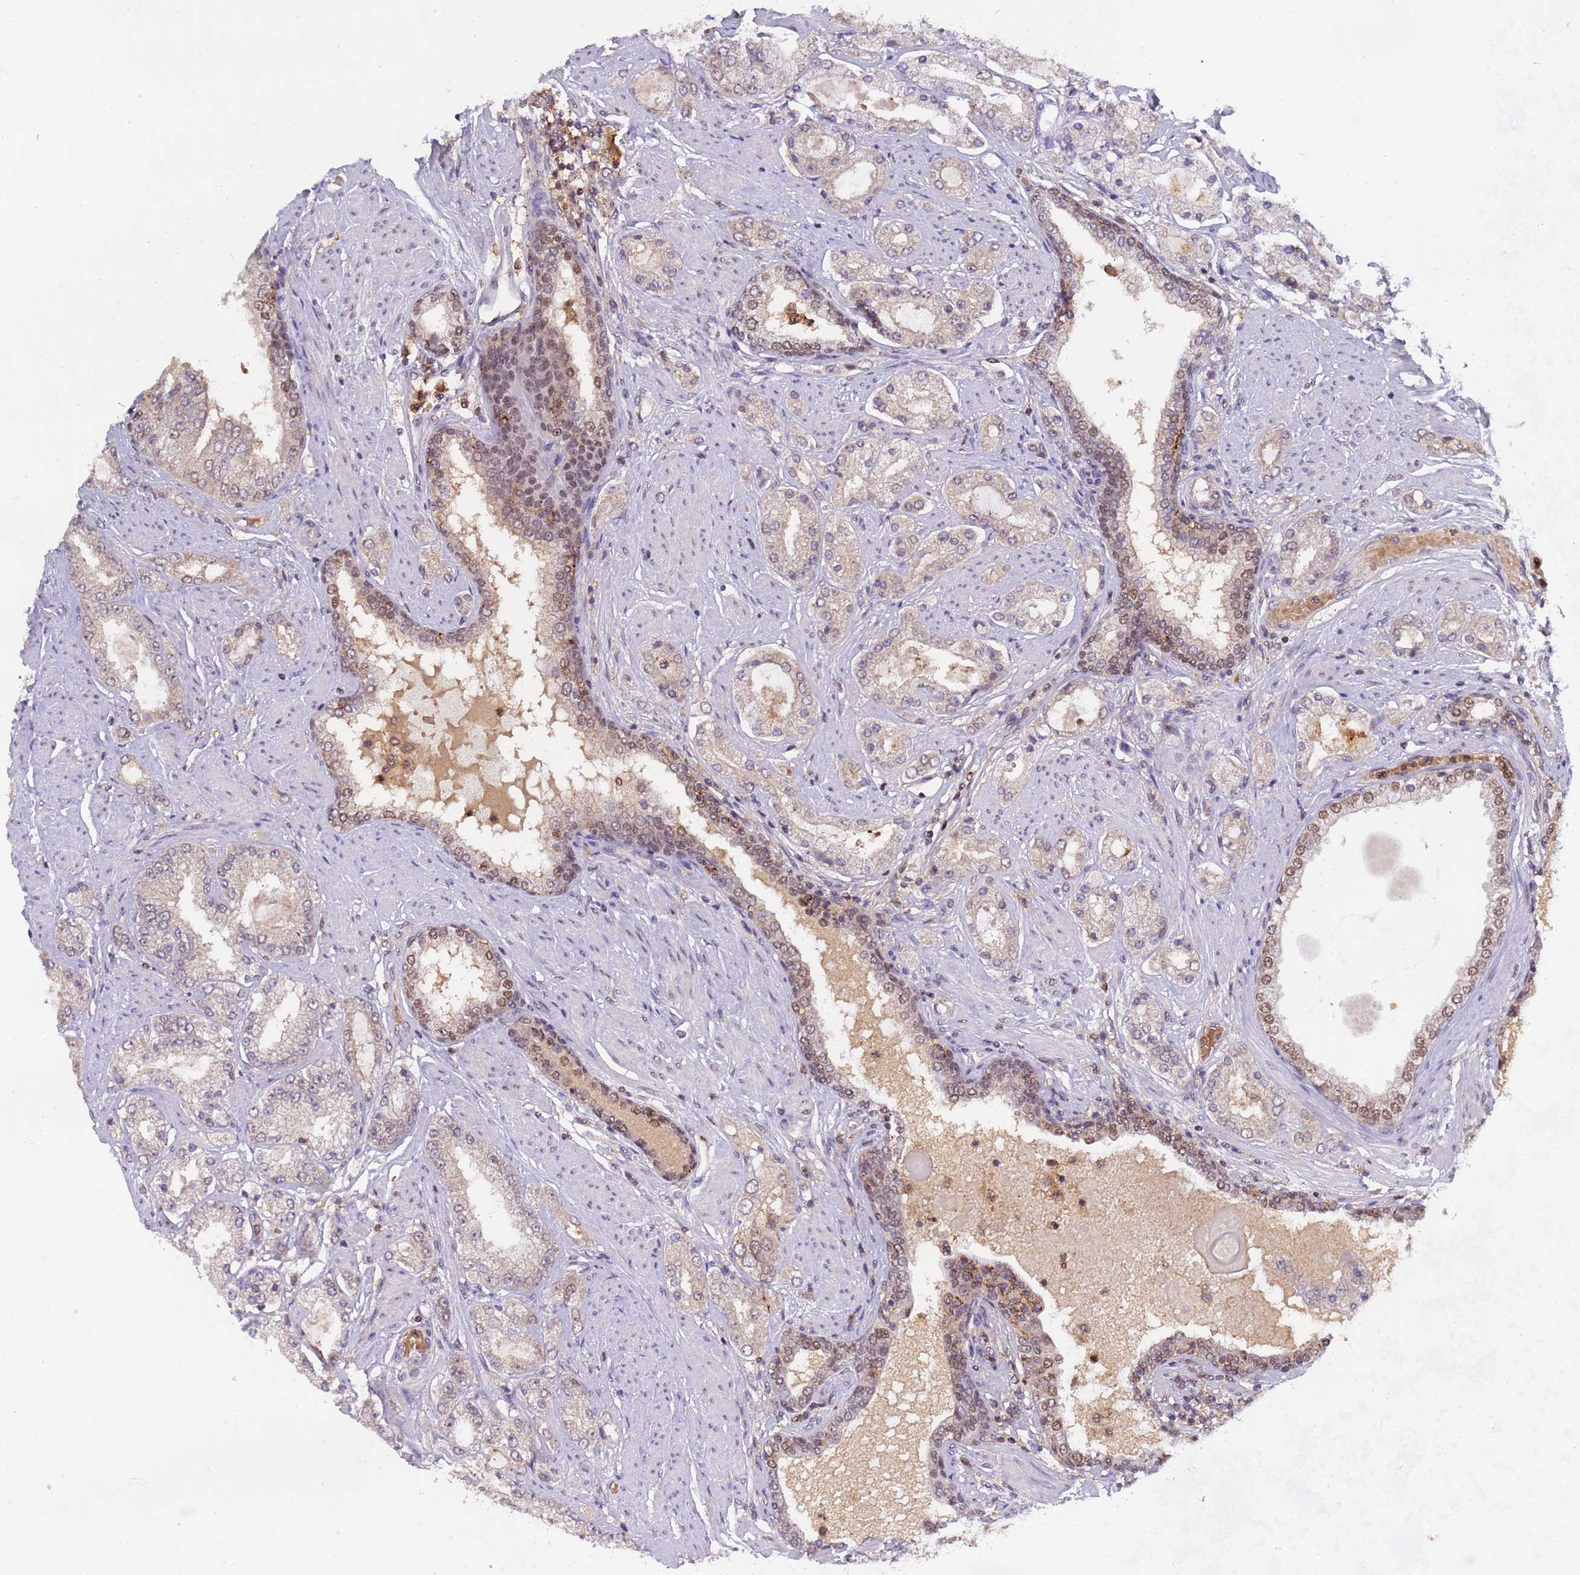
{"staining": {"intensity": "negative", "quantity": "none", "location": "none"}, "tissue": "prostate cancer", "cell_type": "Tumor cells", "image_type": "cancer", "snomed": [{"axis": "morphology", "description": "Adenocarcinoma, High grade"}, {"axis": "topography", "description": "Prostate"}], "caption": "Immunohistochemistry photomicrograph of human adenocarcinoma (high-grade) (prostate) stained for a protein (brown), which shows no staining in tumor cells.", "gene": "CD53", "patient": {"sex": "male", "age": 68}}